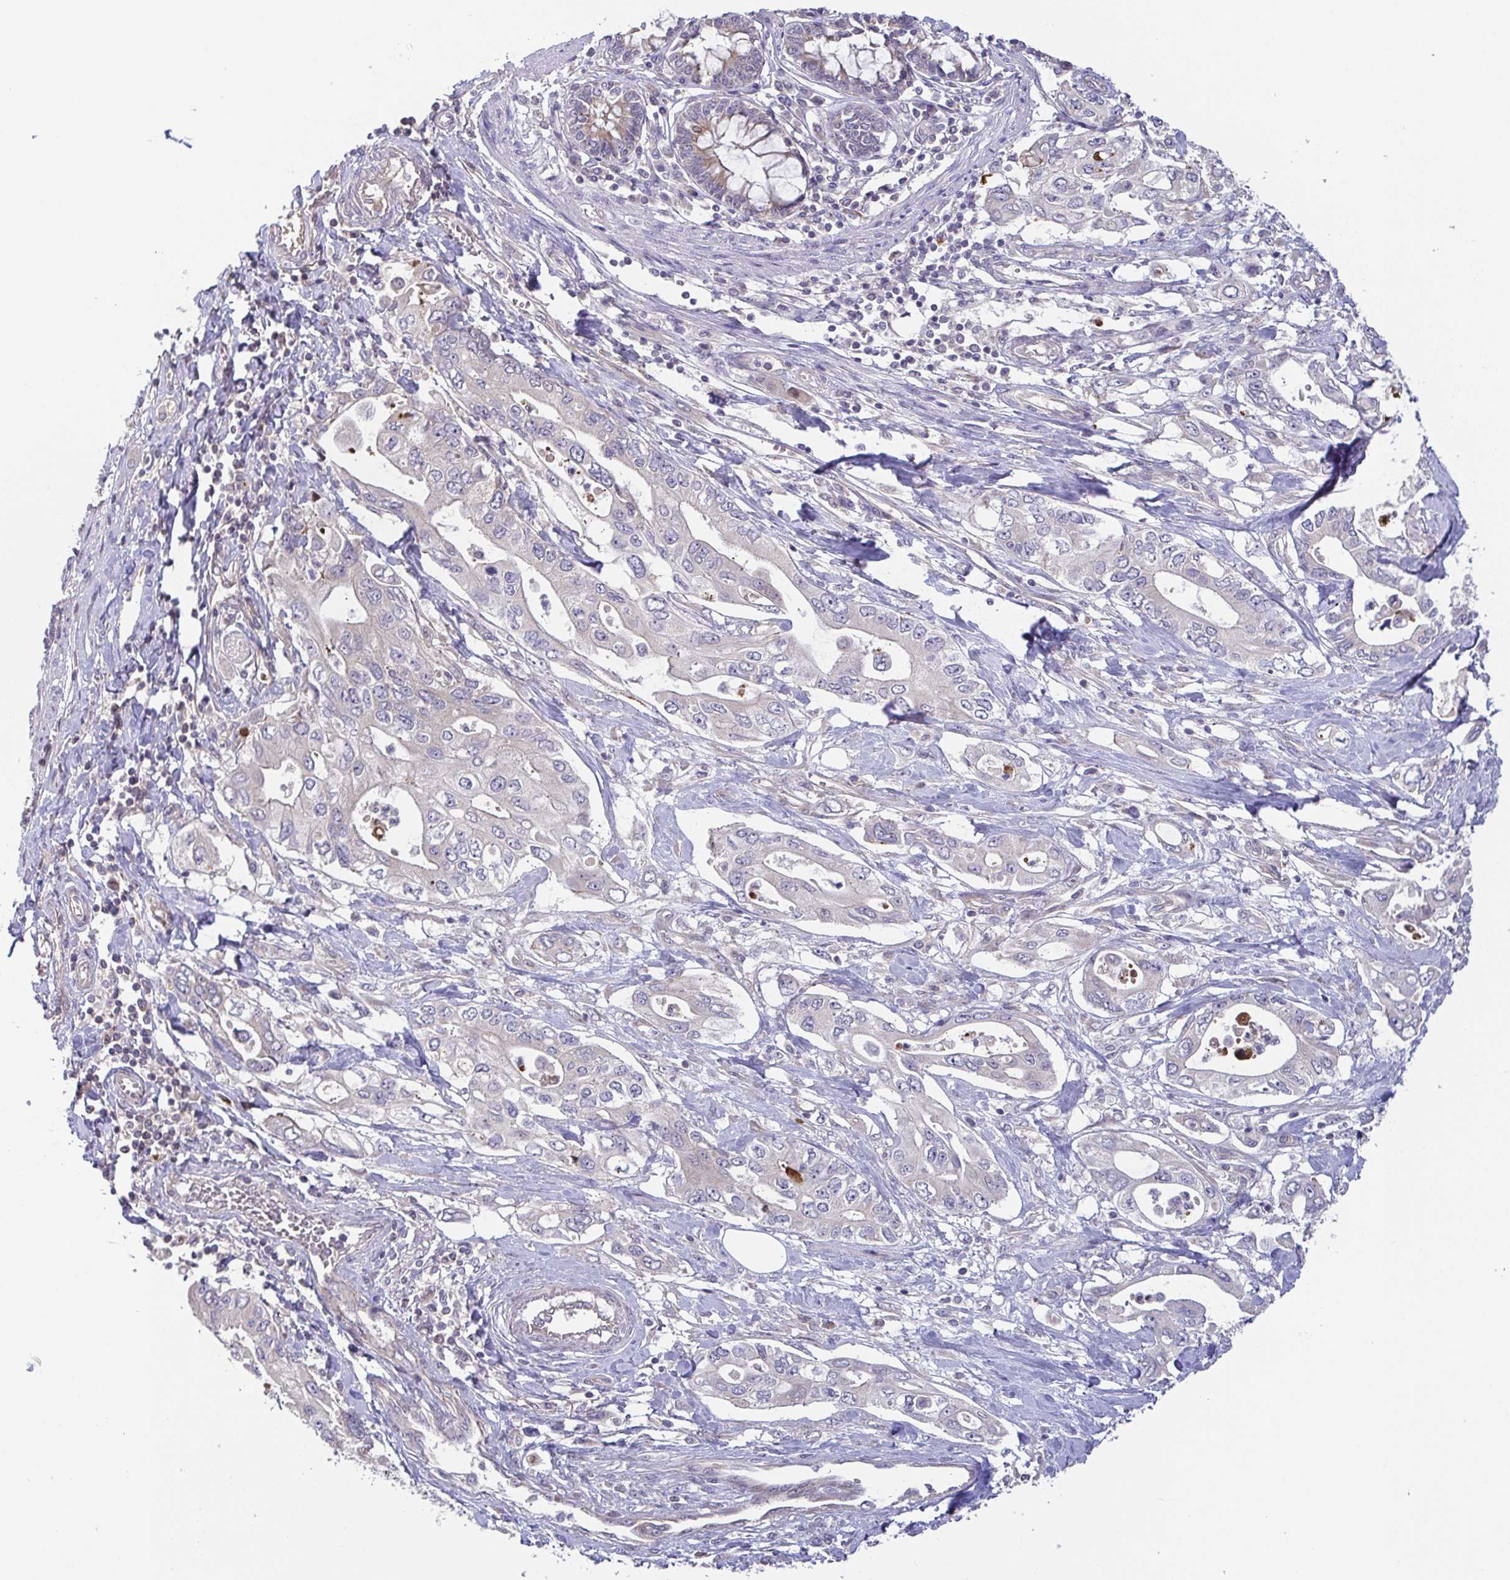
{"staining": {"intensity": "negative", "quantity": "none", "location": "none"}, "tissue": "pancreatic cancer", "cell_type": "Tumor cells", "image_type": "cancer", "snomed": [{"axis": "morphology", "description": "Adenocarcinoma, NOS"}, {"axis": "topography", "description": "Pancreas"}], "caption": "High power microscopy histopathology image of an IHC photomicrograph of adenocarcinoma (pancreatic), revealing no significant expression in tumor cells.", "gene": "OSBPL7", "patient": {"sex": "female", "age": 63}}